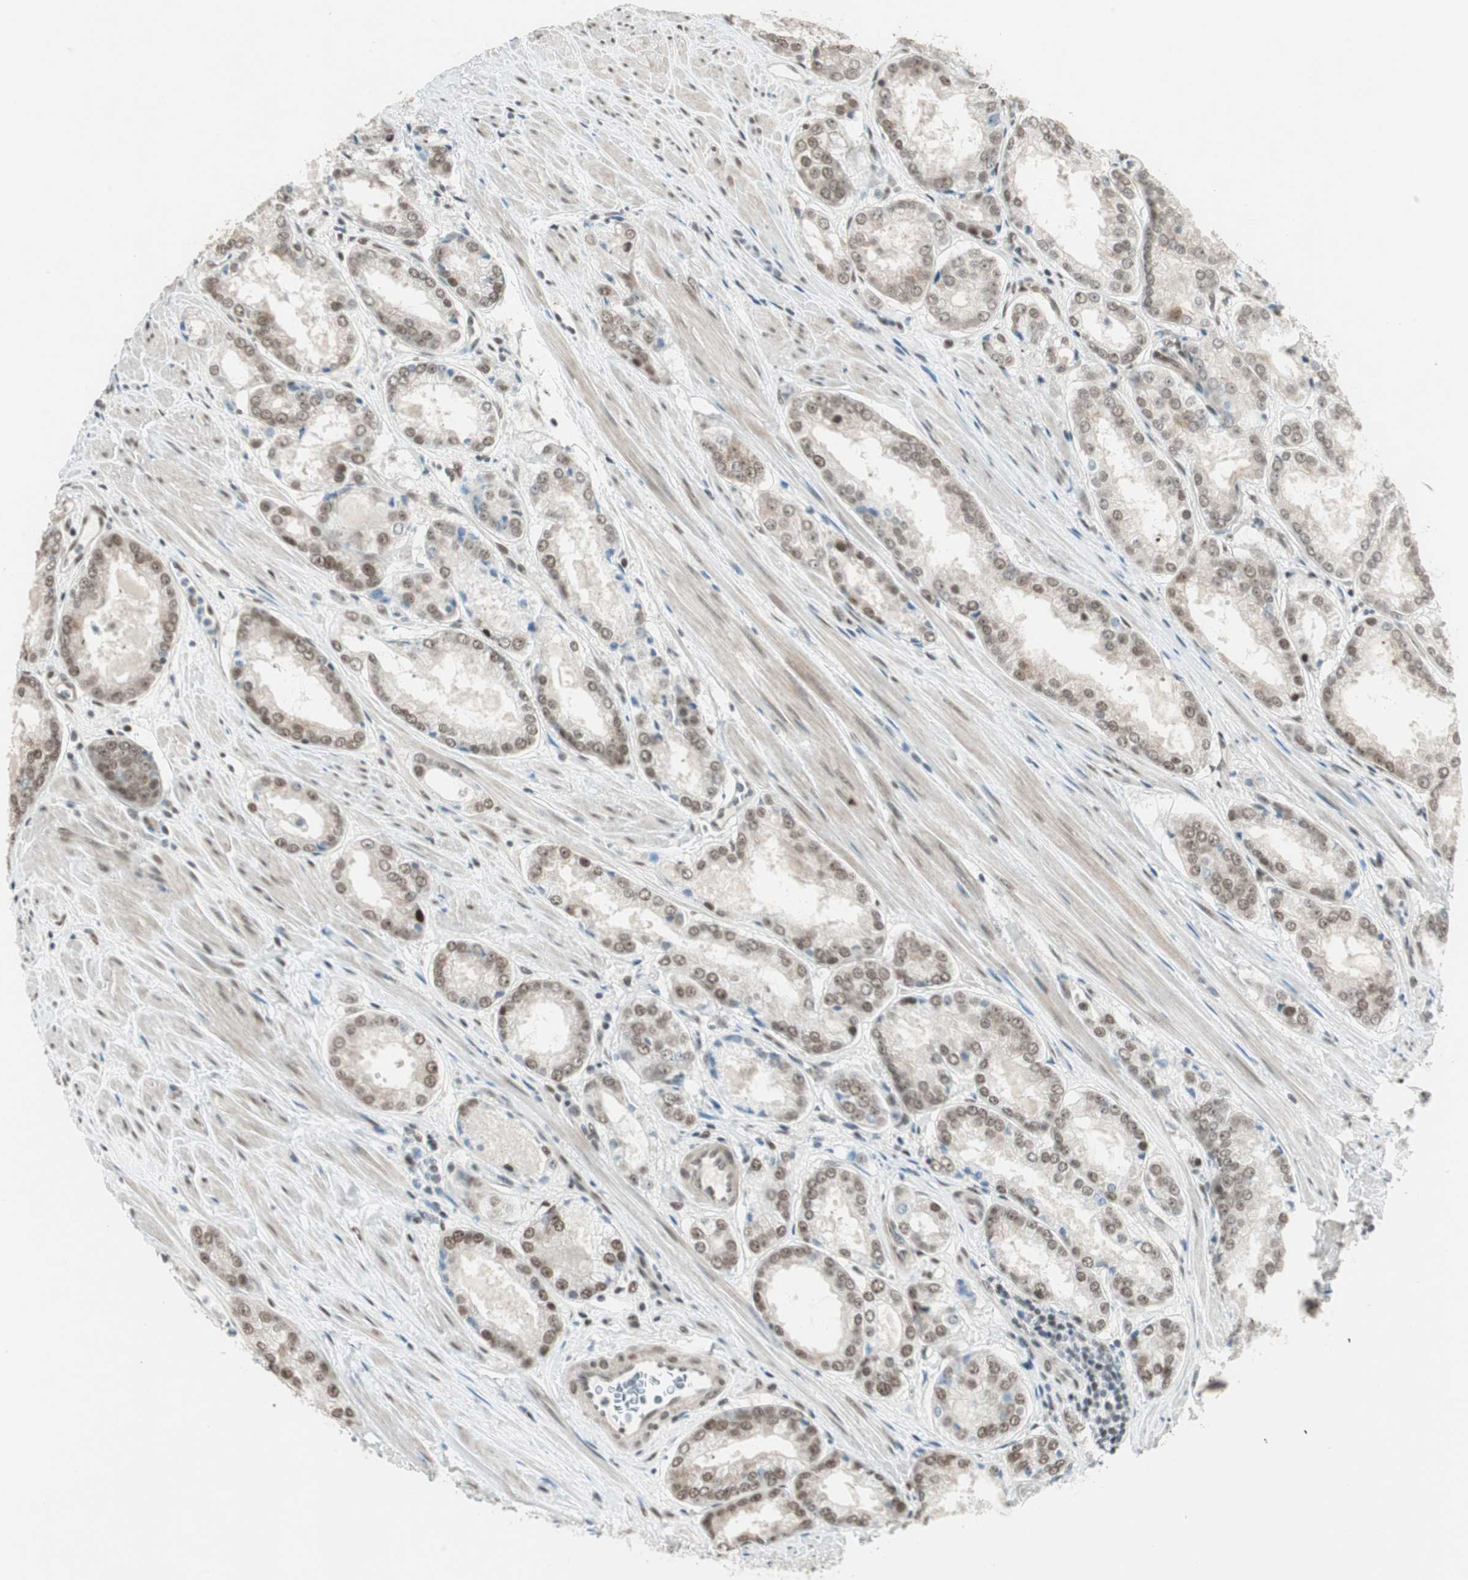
{"staining": {"intensity": "moderate", "quantity": ">75%", "location": "cytoplasmic/membranous,nuclear"}, "tissue": "prostate cancer", "cell_type": "Tumor cells", "image_type": "cancer", "snomed": [{"axis": "morphology", "description": "Adenocarcinoma, Low grade"}, {"axis": "topography", "description": "Prostate"}], "caption": "This histopathology image displays immunohistochemistry staining of prostate low-grade adenocarcinoma, with medium moderate cytoplasmic/membranous and nuclear staining in about >75% of tumor cells.", "gene": "ZBTB17", "patient": {"sex": "male", "age": 64}}